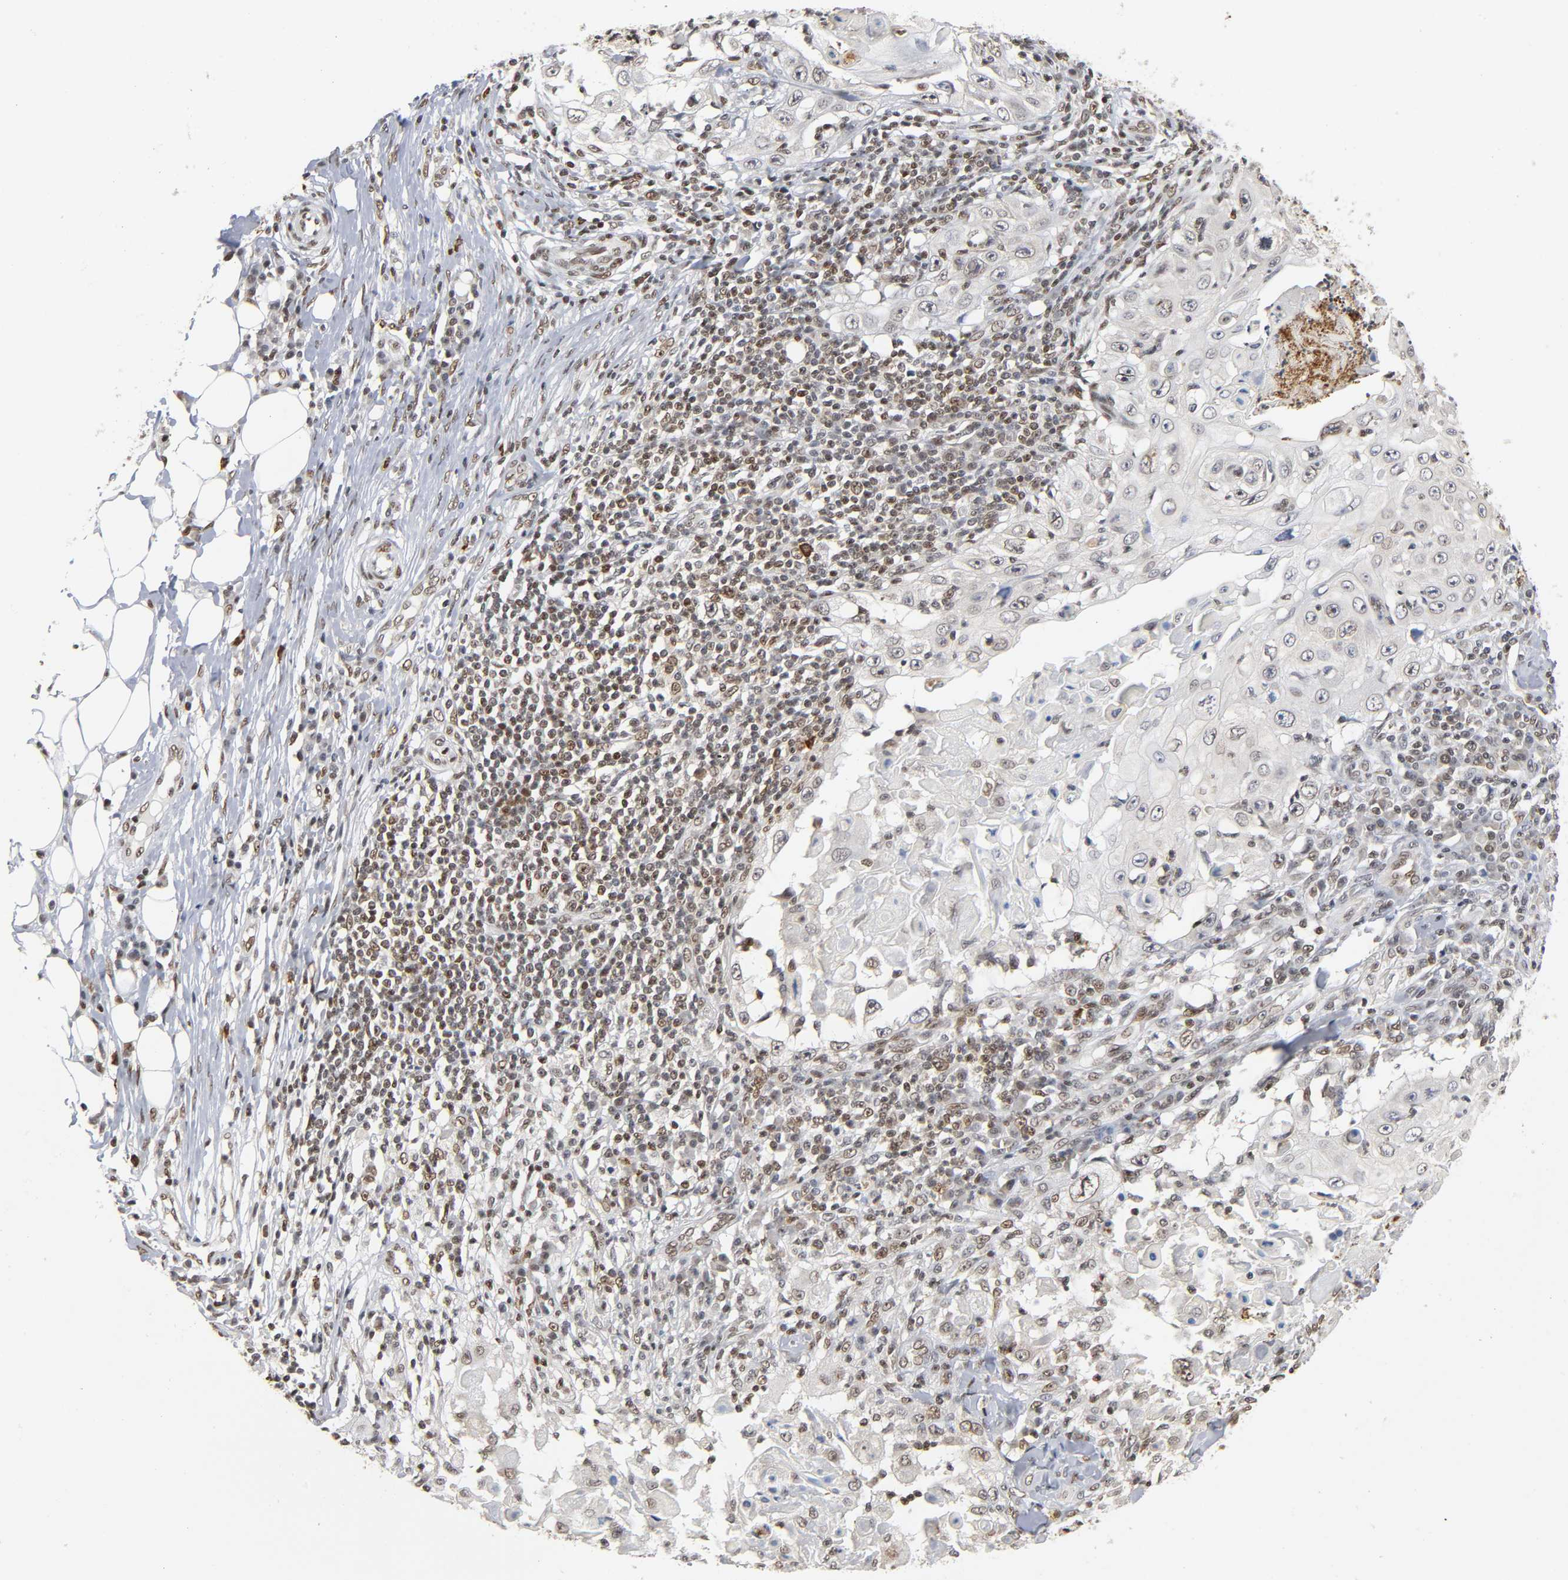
{"staining": {"intensity": "weak", "quantity": "<25%", "location": "nuclear"}, "tissue": "skin cancer", "cell_type": "Tumor cells", "image_type": "cancer", "snomed": [{"axis": "morphology", "description": "Squamous cell carcinoma, NOS"}, {"axis": "topography", "description": "Skin"}], "caption": "This is an immunohistochemistry micrograph of human squamous cell carcinoma (skin). There is no positivity in tumor cells.", "gene": "SUMO1", "patient": {"sex": "male", "age": 86}}